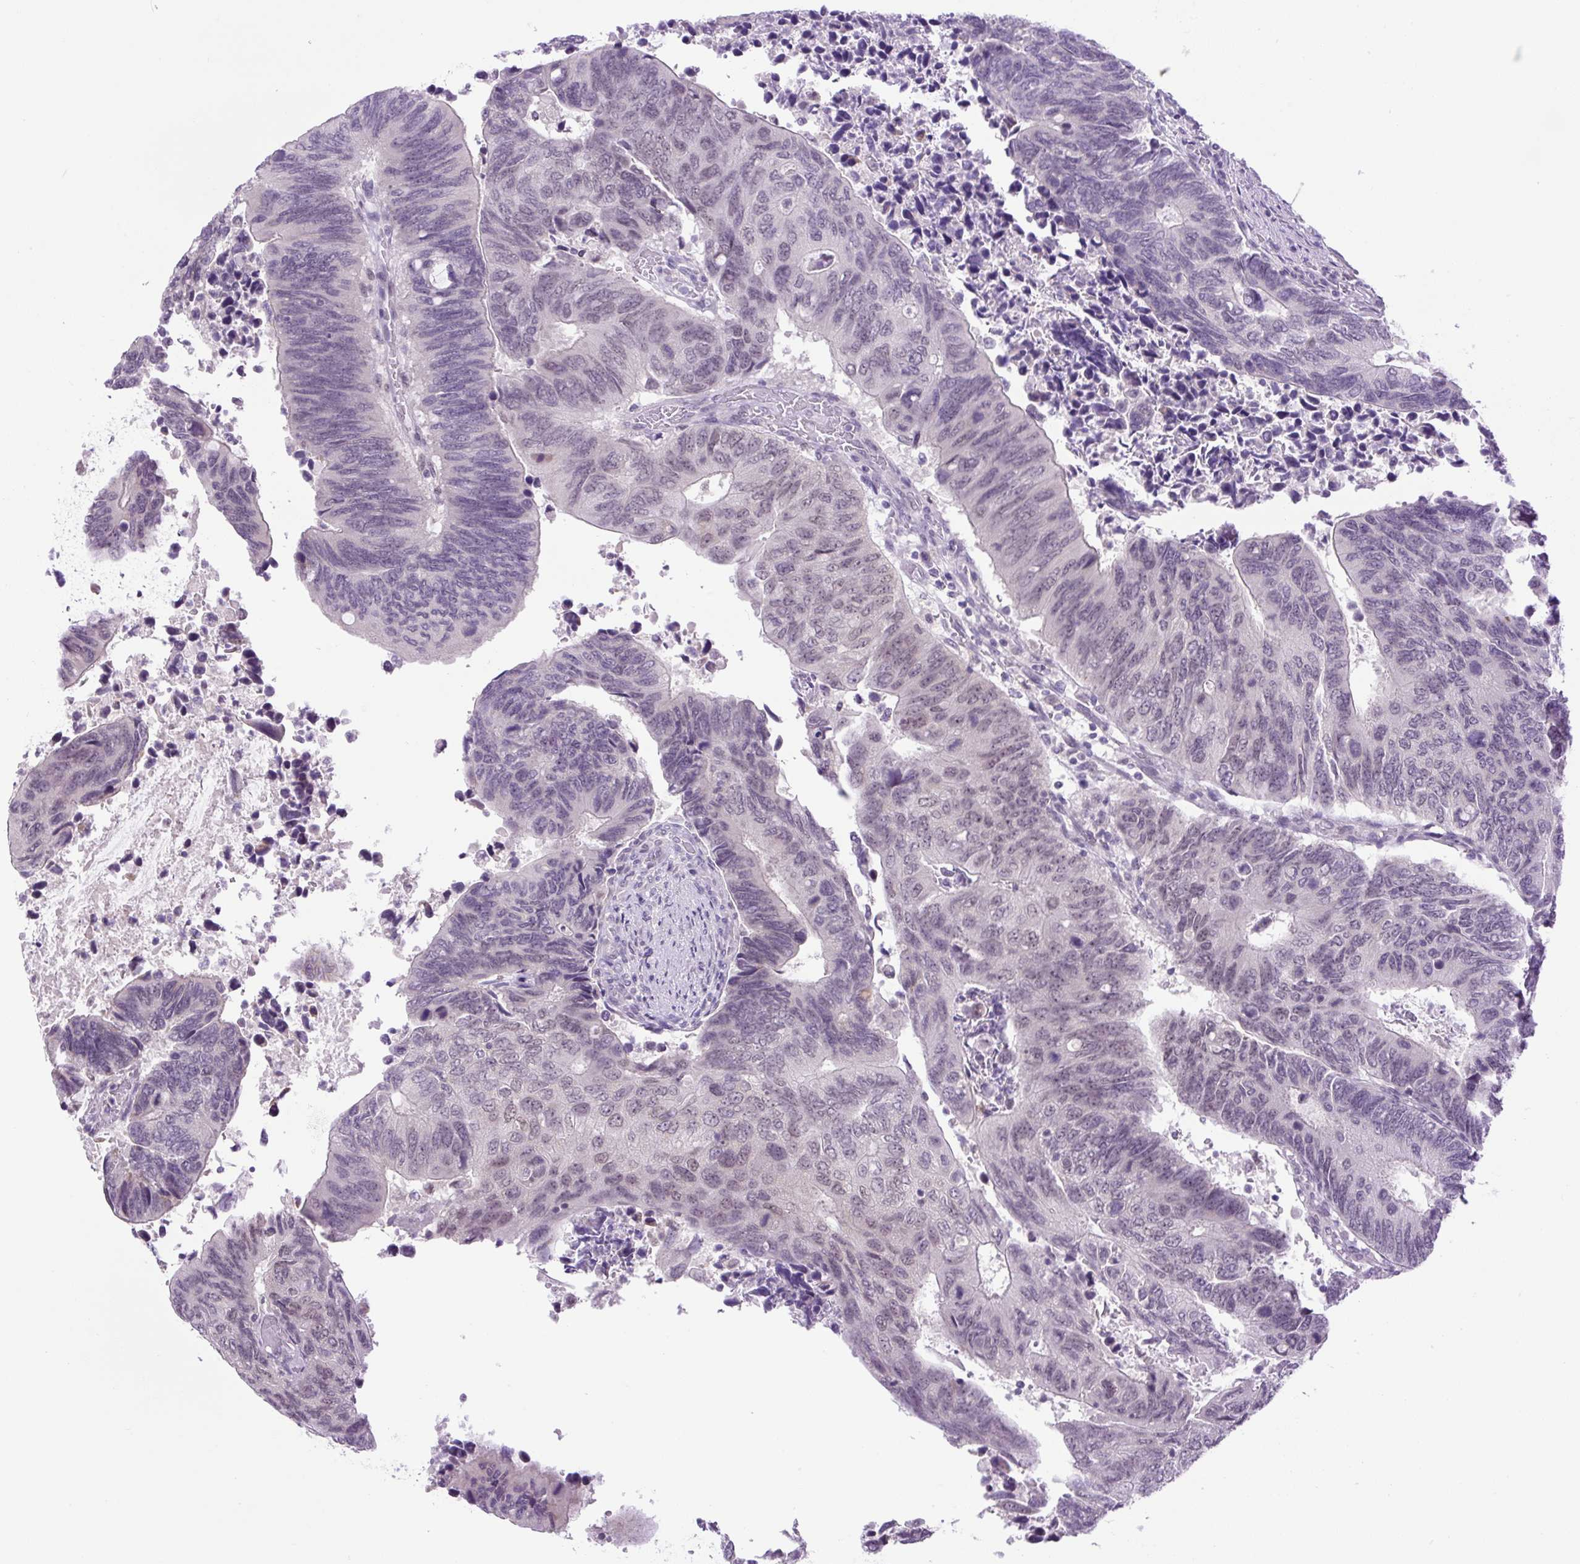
{"staining": {"intensity": "weak", "quantity": "25%-75%", "location": "nuclear"}, "tissue": "colorectal cancer", "cell_type": "Tumor cells", "image_type": "cancer", "snomed": [{"axis": "morphology", "description": "Adenocarcinoma, NOS"}, {"axis": "topography", "description": "Colon"}], "caption": "A high-resolution photomicrograph shows IHC staining of colorectal adenocarcinoma, which displays weak nuclear staining in about 25%-75% of tumor cells.", "gene": "KPNA1", "patient": {"sex": "male", "age": 87}}